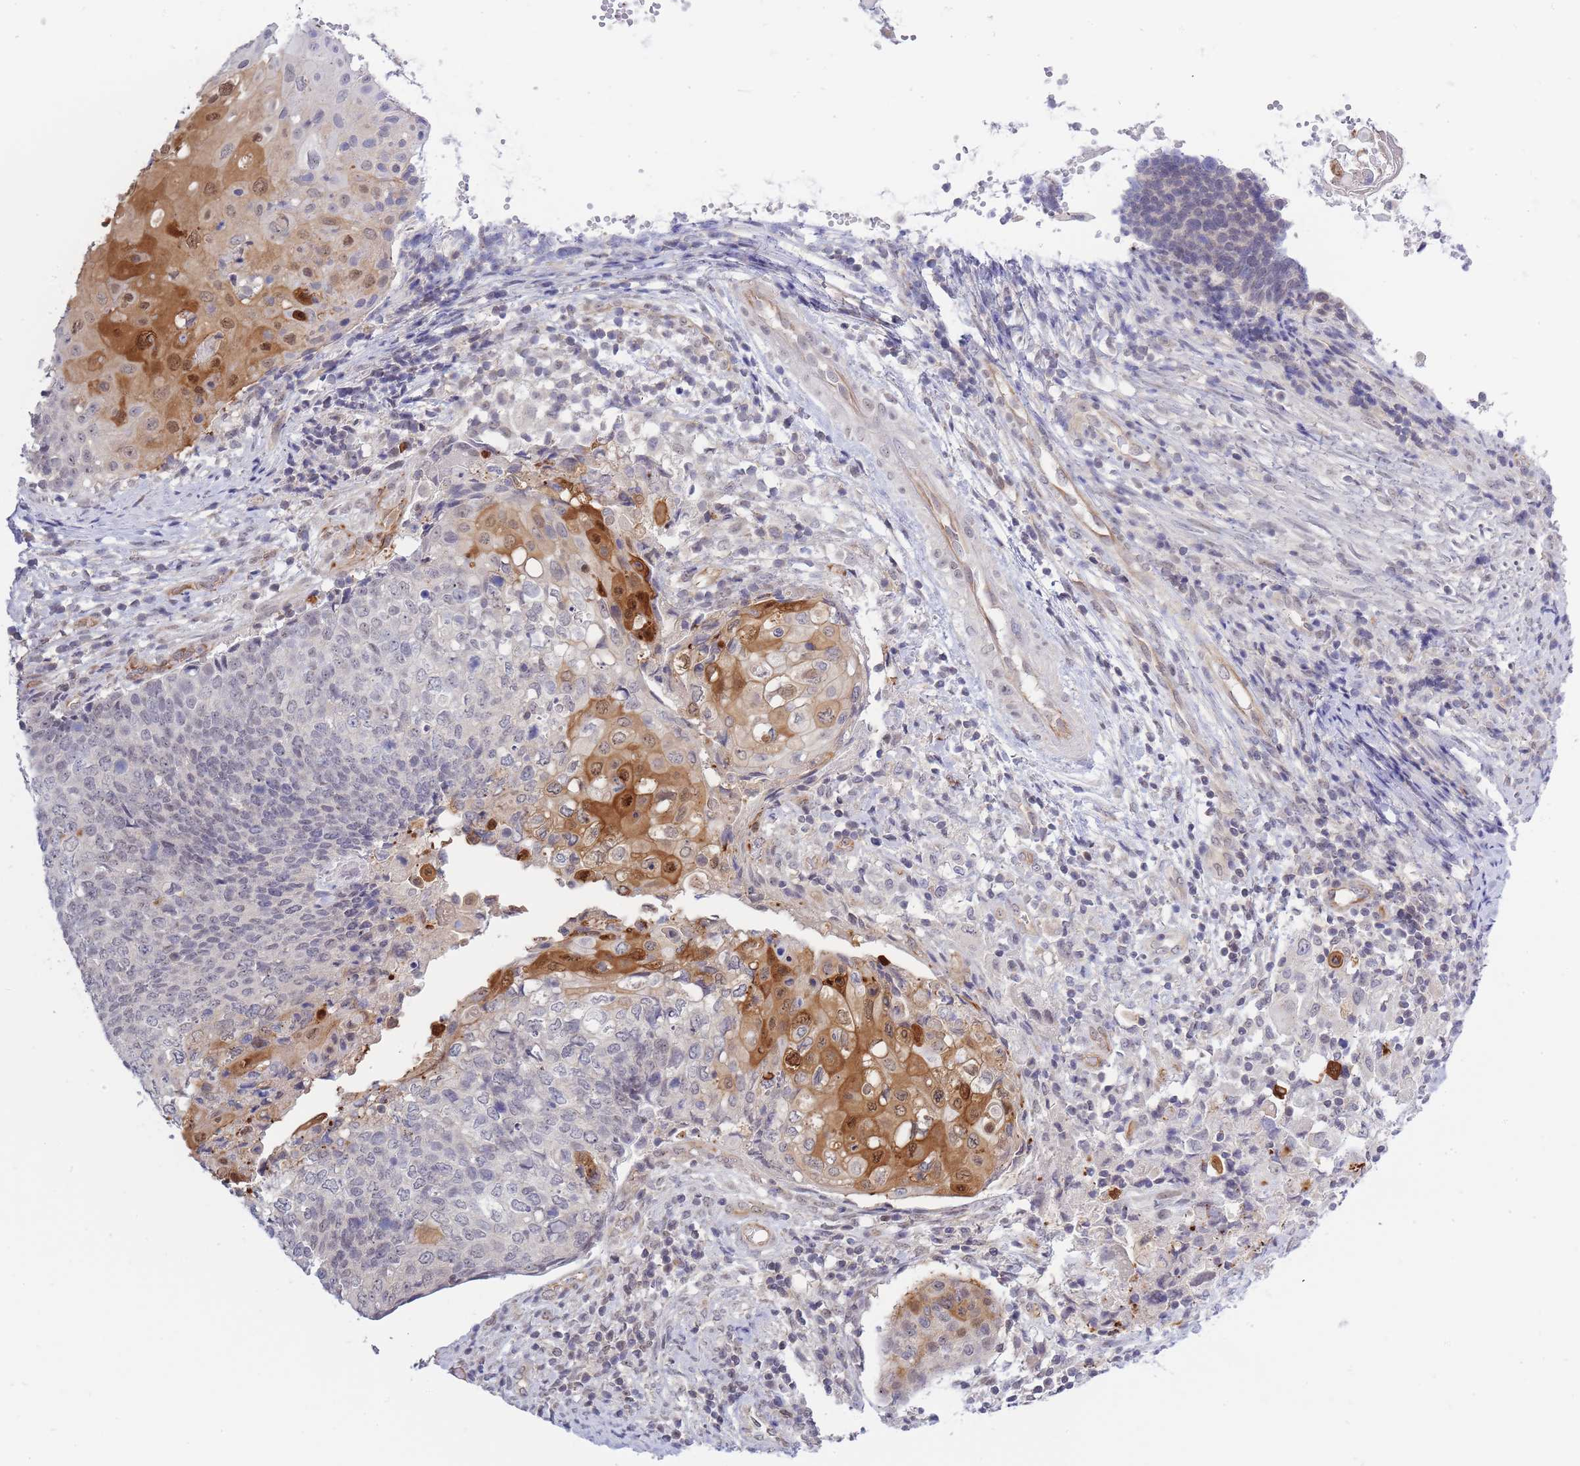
{"staining": {"intensity": "strong", "quantity": "<25%", "location": "cytoplasmic/membranous,nuclear"}, "tissue": "cervical cancer", "cell_type": "Tumor cells", "image_type": "cancer", "snomed": [{"axis": "morphology", "description": "Squamous cell carcinoma, NOS"}, {"axis": "topography", "description": "Cervix"}], "caption": "Tumor cells display medium levels of strong cytoplasmic/membranous and nuclear staining in about <25% of cells in human cervical cancer (squamous cell carcinoma). Nuclei are stained in blue.", "gene": "C19orf25", "patient": {"sex": "female", "age": 39}}